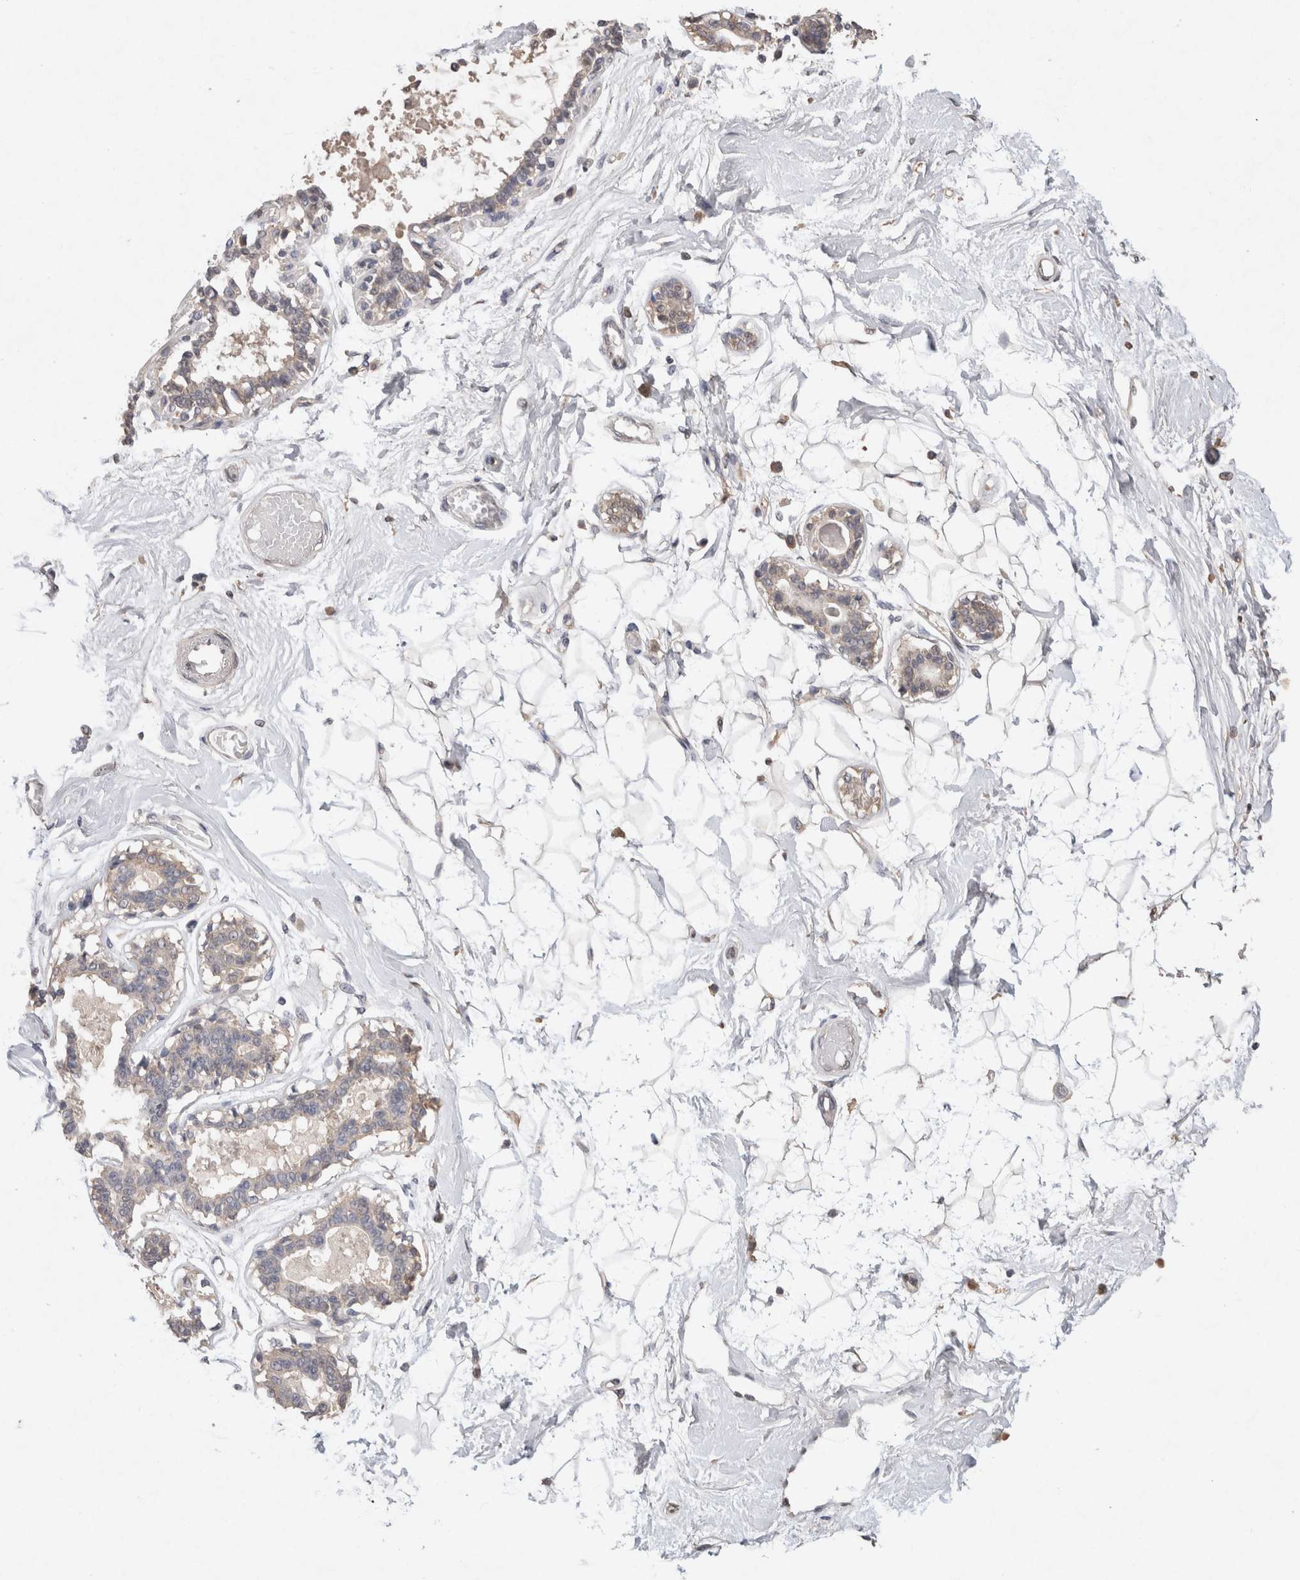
{"staining": {"intensity": "negative", "quantity": "none", "location": "none"}, "tissue": "breast", "cell_type": "Adipocytes", "image_type": "normal", "snomed": [{"axis": "morphology", "description": "Normal tissue, NOS"}, {"axis": "topography", "description": "Breast"}], "caption": "This image is of benign breast stained with immunohistochemistry (IHC) to label a protein in brown with the nuclei are counter-stained blue. There is no expression in adipocytes. The staining is performed using DAB brown chromogen with nuclei counter-stained in using hematoxylin.", "gene": "FABP7", "patient": {"sex": "female", "age": 45}}